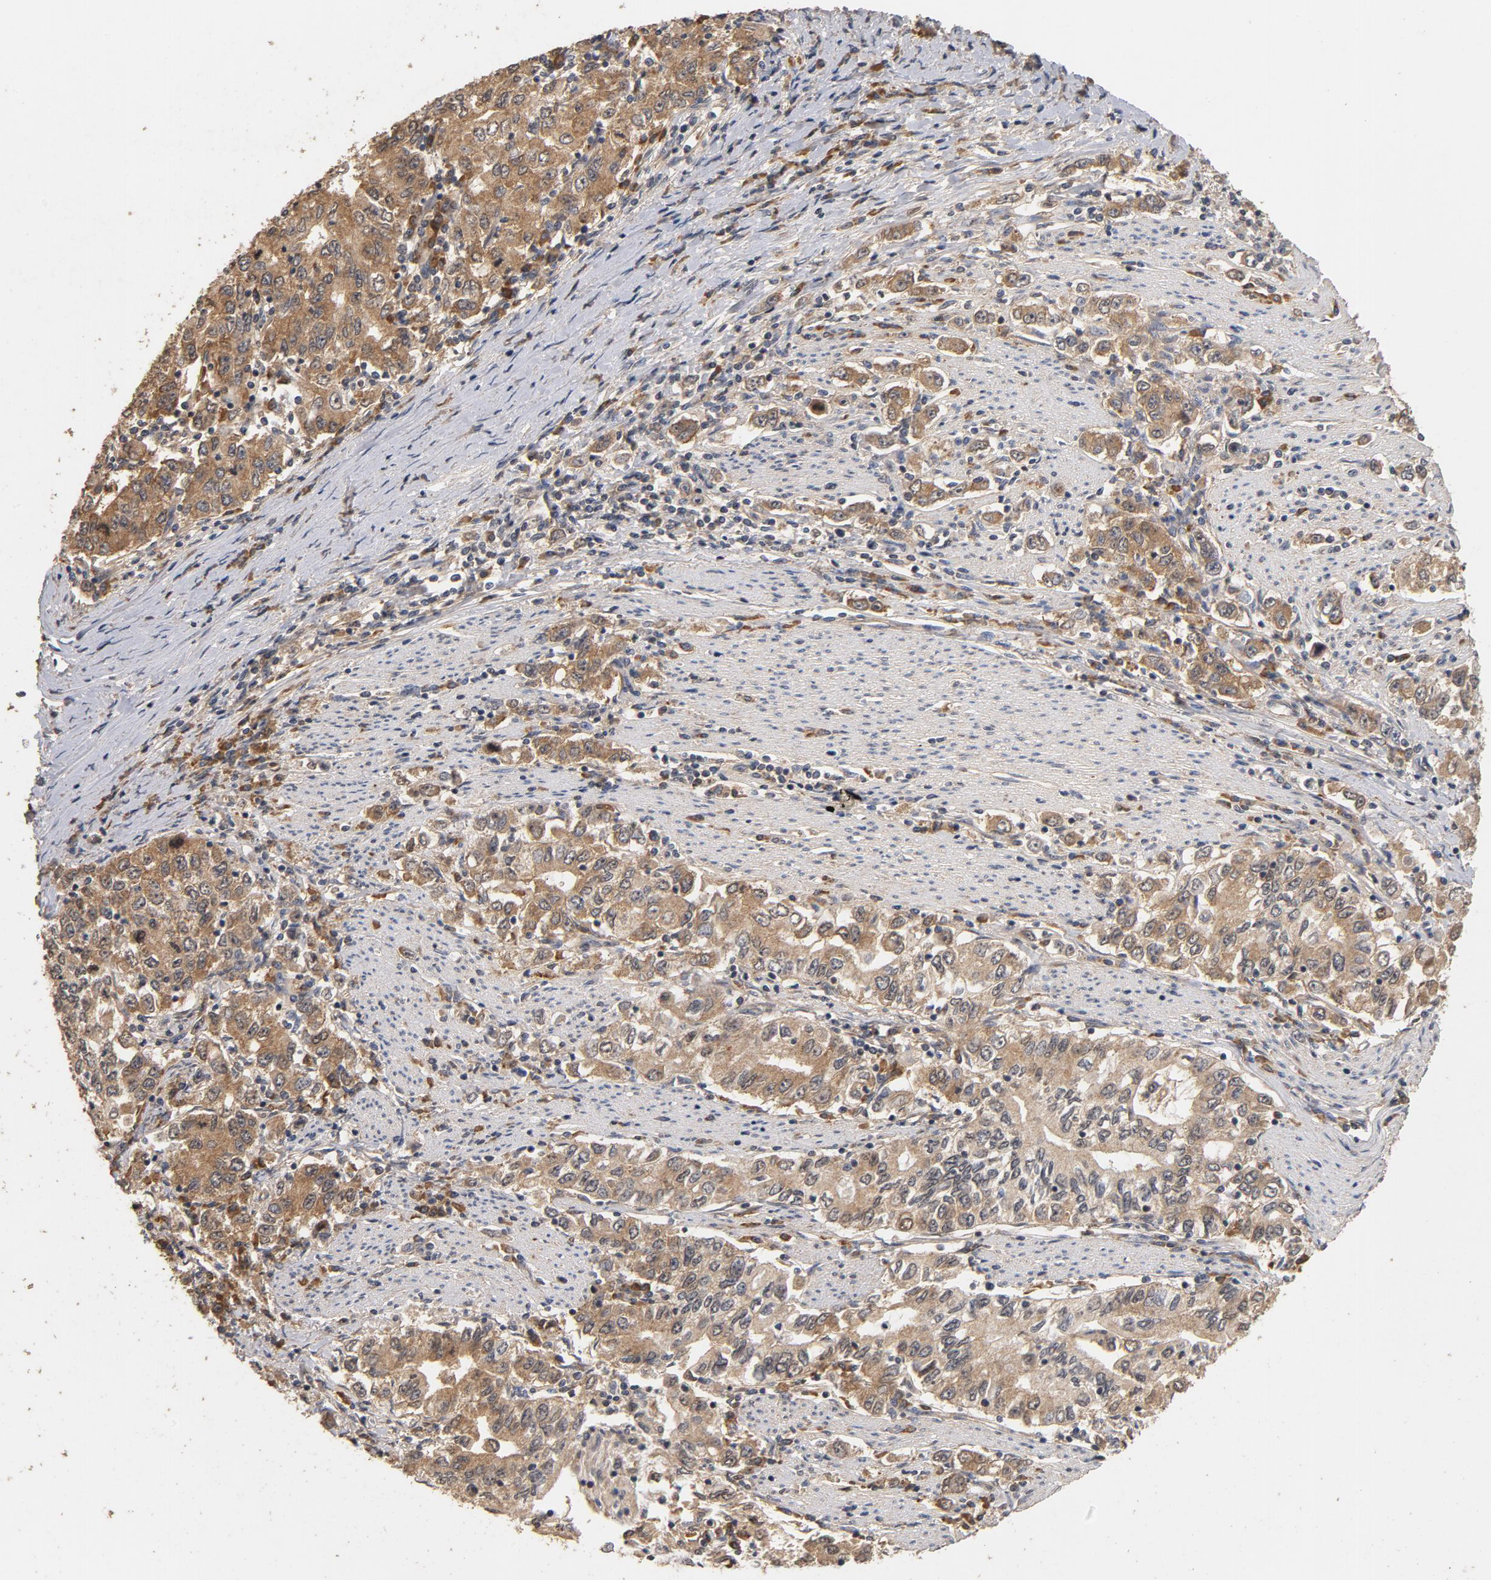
{"staining": {"intensity": "moderate", "quantity": ">75%", "location": "cytoplasmic/membranous"}, "tissue": "stomach cancer", "cell_type": "Tumor cells", "image_type": "cancer", "snomed": [{"axis": "morphology", "description": "Adenocarcinoma, NOS"}, {"axis": "topography", "description": "Stomach, lower"}], "caption": "Moderate cytoplasmic/membranous expression for a protein is seen in approximately >75% of tumor cells of stomach cancer (adenocarcinoma) using IHC.", "gene": "DDX6", "patient": {"sex": "female", "age": 72}}